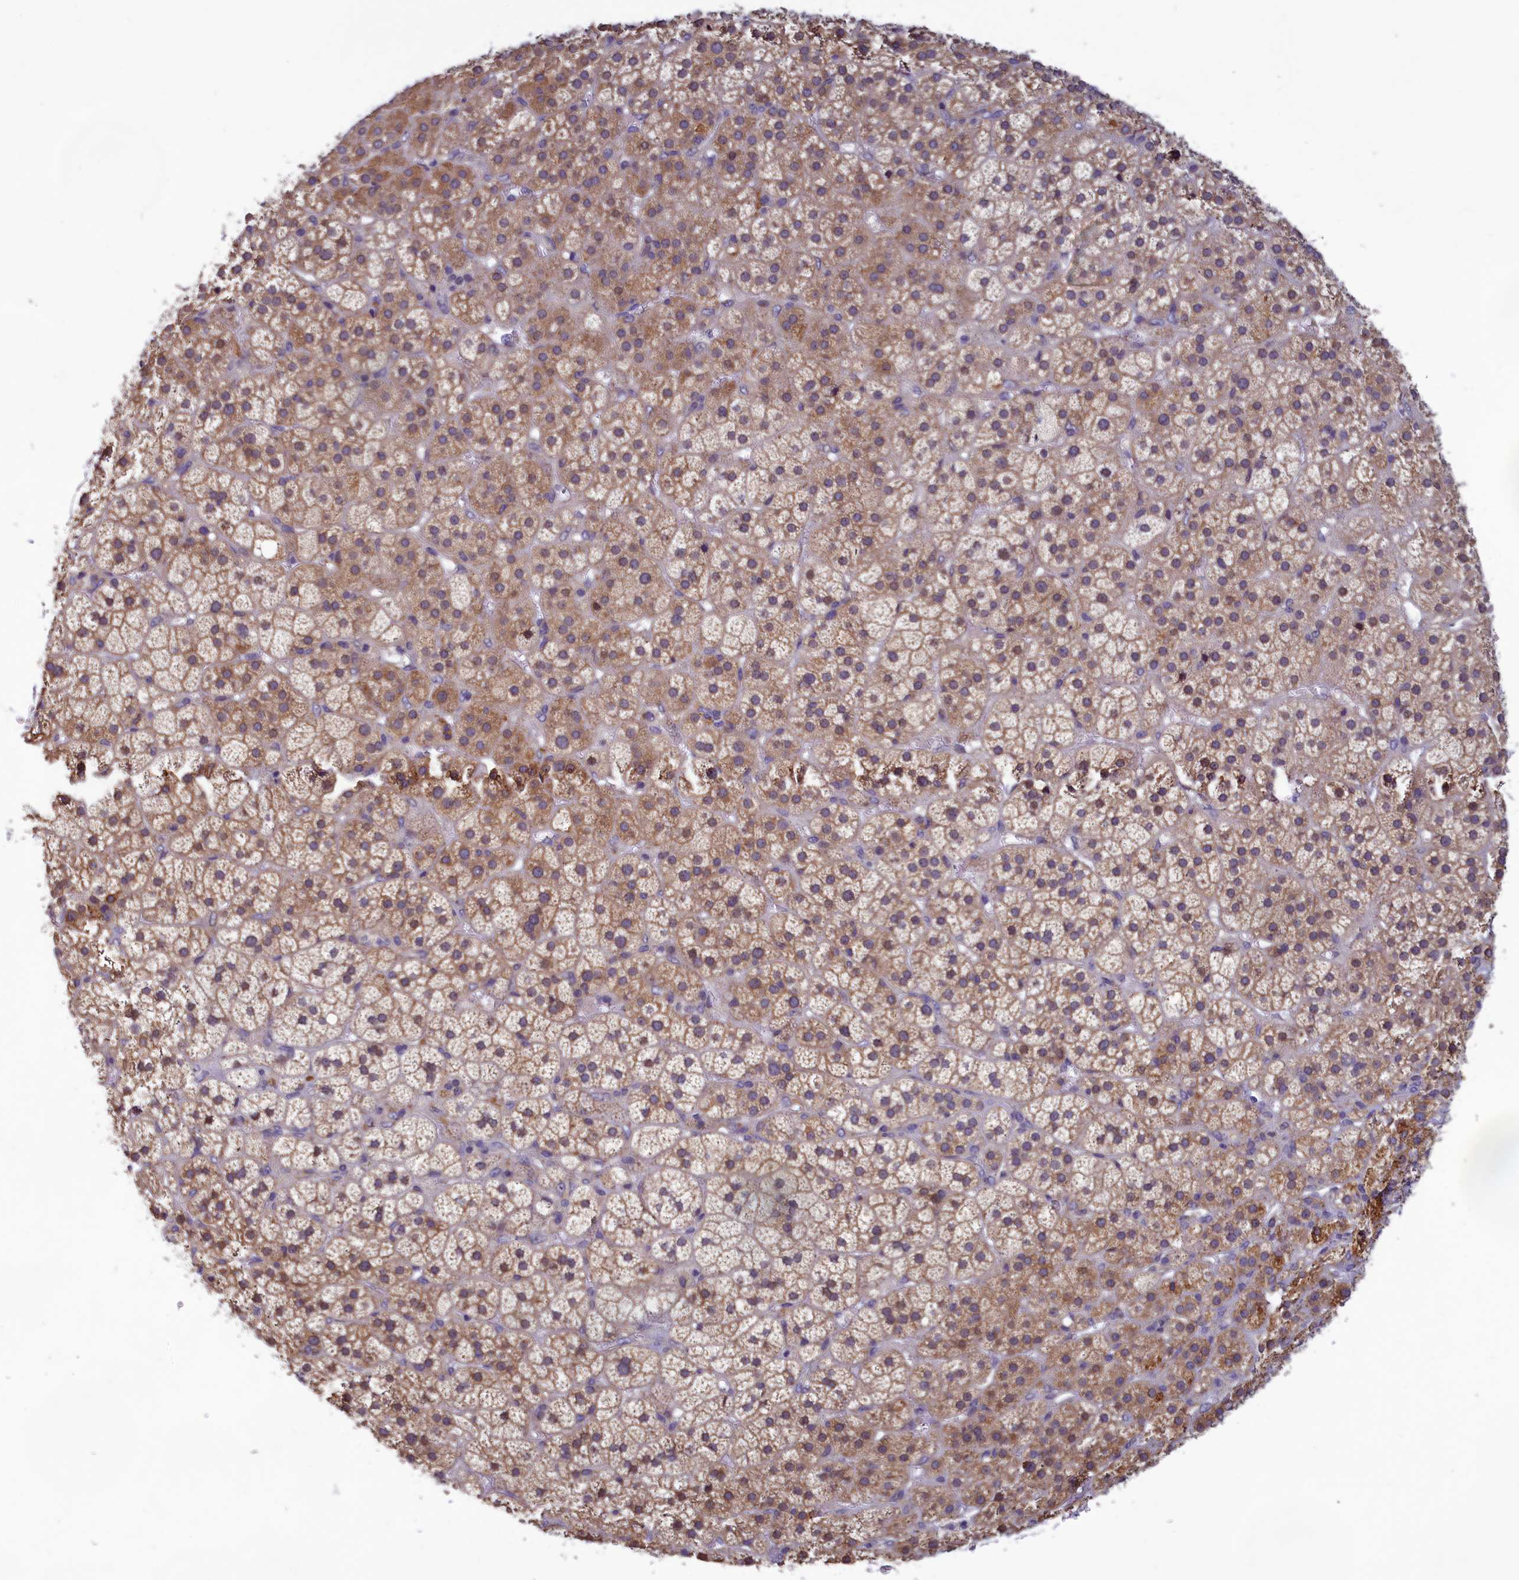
{"staining": {"intensity": "moderate", "quantity": "25%-75%", "location": "cytoplasmic/membranous"}, "tissue": "adrenal gland", "cell_type": "Glandular cells", "image_type": "normal", "snomed": [{"axis": "morphology", "description": "Normal tissue, NOS"}, {"axis": "topography", "description": "Adrenal gland"}], "caption": "Immunohistochemical staining of unremarkable adrenal gland displays medium levels of moderate cytoplasmic/membranous staining in approximately 25%-75% of glandular cells.", "gene": "HECA", "patient": {"sex": "female", "age": 70}}